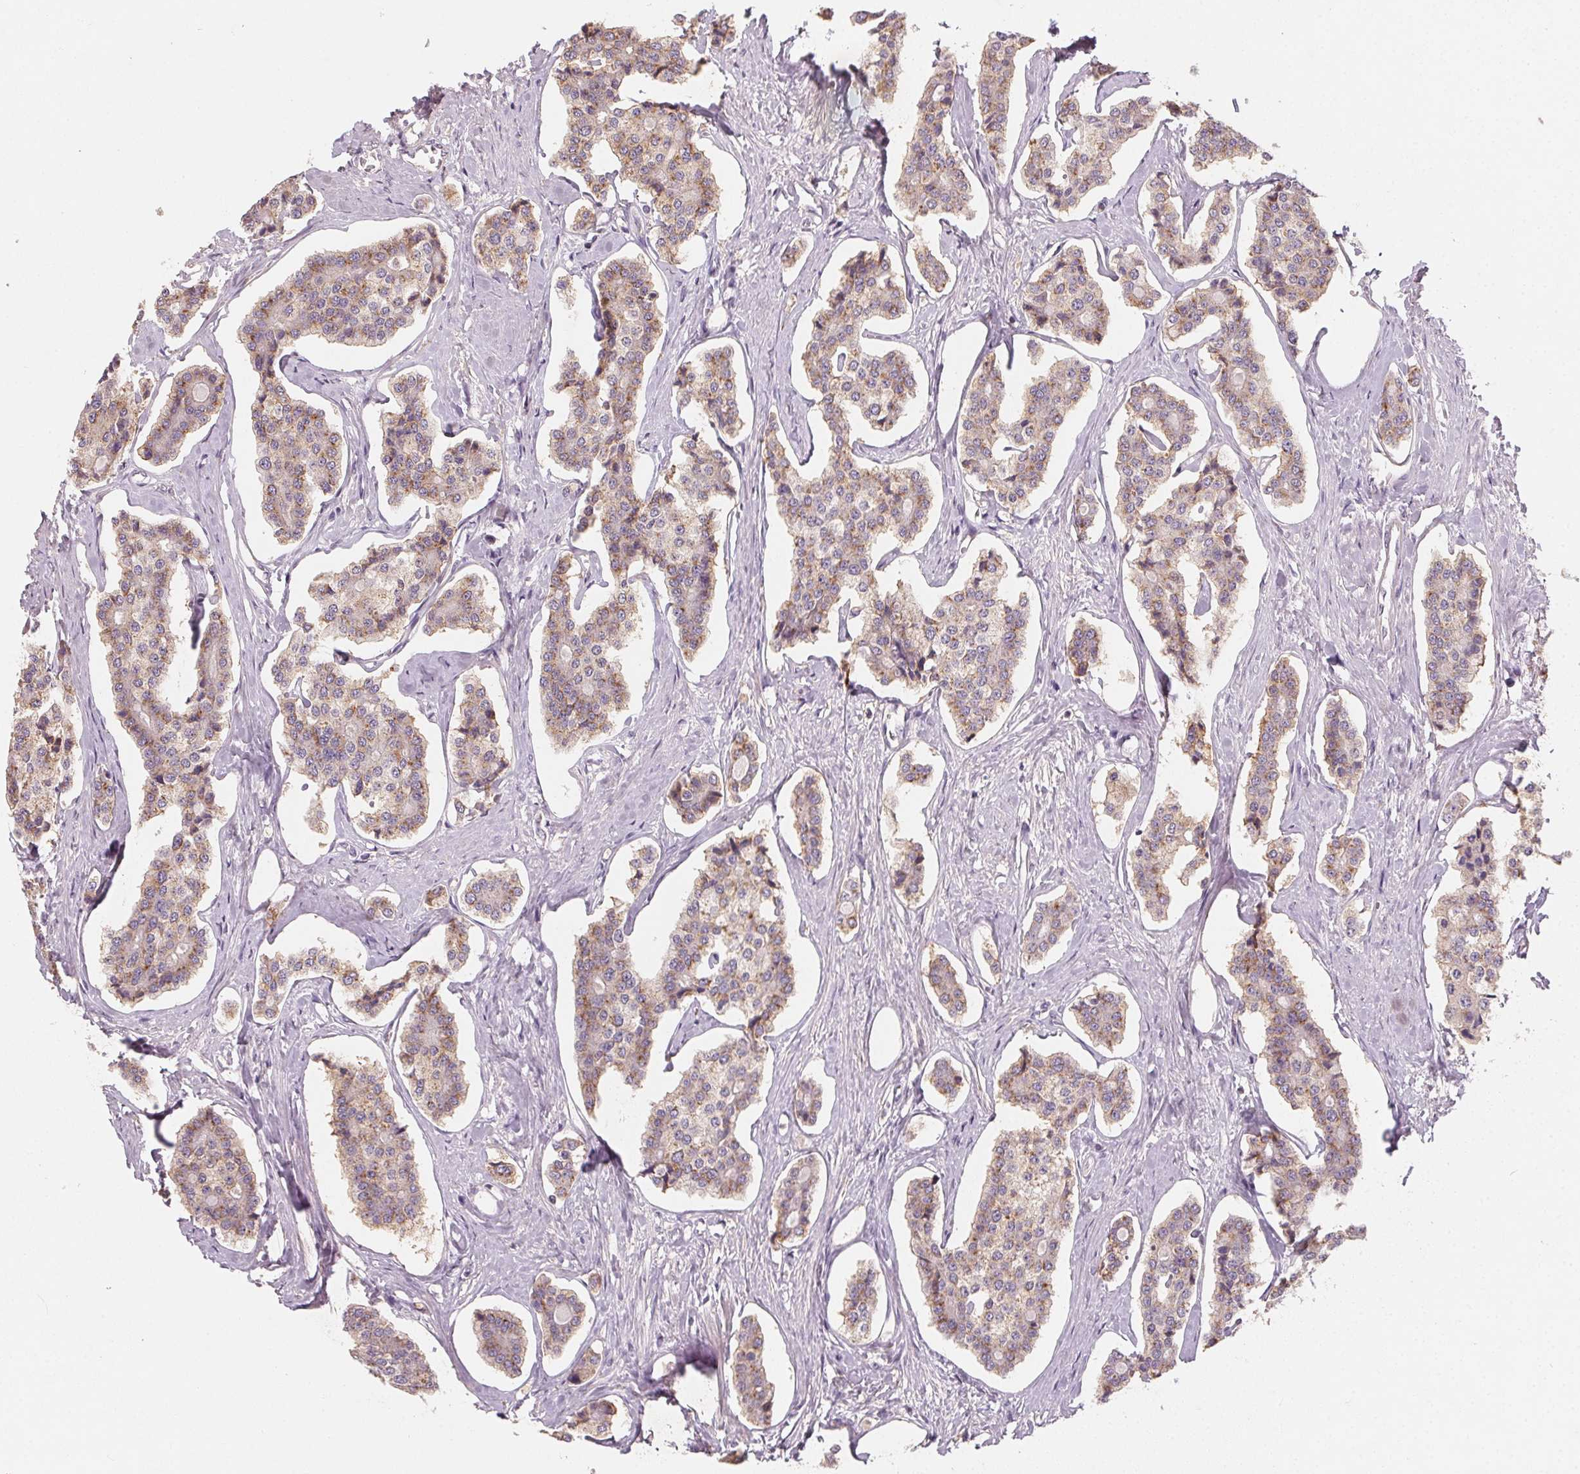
{"staining": {"intensity": "weak", "quantity": ">75%", "location": "cytoplasmic/membranous"}, "tissue": "carcinoid", "cell_type": "Tumor cells", "image_type": "cancer", "snomed": [{"axis": "morphology", "description": "Carcinoid, malignant, NOS"}, {"axis": "topography", "description": "Small intestine"}], "caption": "The histopathology image exhibits a brown stain indicating the presence of a protein in the cytoplasmic/membranous of tumor cells in carcinoid. The protein is stained brown, and the nuclei are stained in blue (DAB (3,3'-diaminobenzidine) IHC with brightfield microscopy, high magnification).", "gene": "AP1S1", "patient": {"sex": "female", "age": 65}}